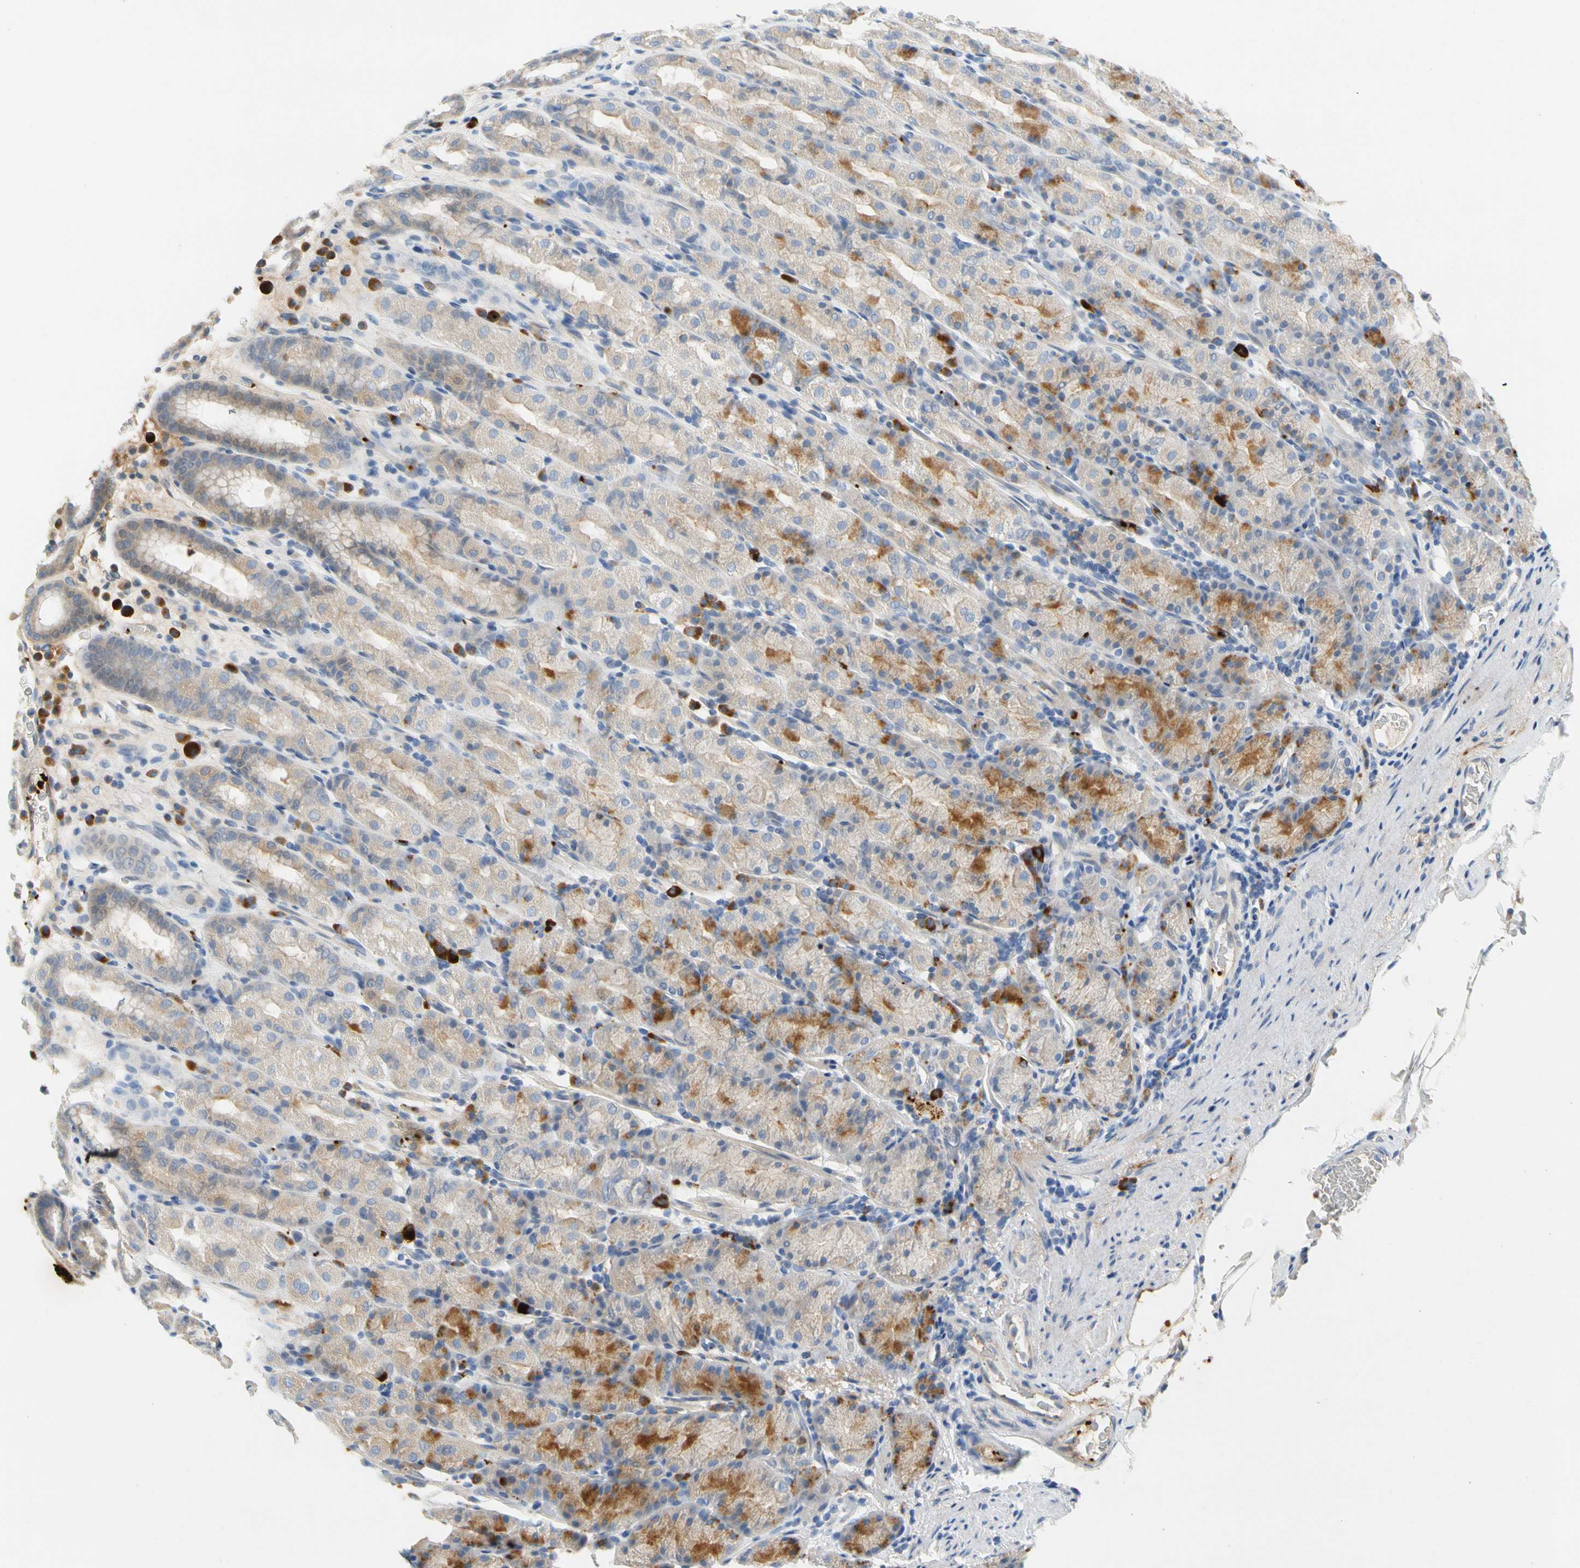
{"staining": {"intensity": "moderate", "quantity": "<25%", "location": "cytoplasmic/membranous"}, "tissue": "stomach", "cell_type": "Glandular cells", "image_type": "normal", "snomed": [{"axis": "morphology", "description": "Normal tissue, NOS"}, {"axis": "topography", "description": "Stomach, upper"}], "caption": "The image reveals staining of normal stomach, revealing moderate cytoplasmic/membranous protein expression (brown color) within glandular cells.", "gene": "ENSG00000288796", "patient": {"sex": "male", "age": 68}}